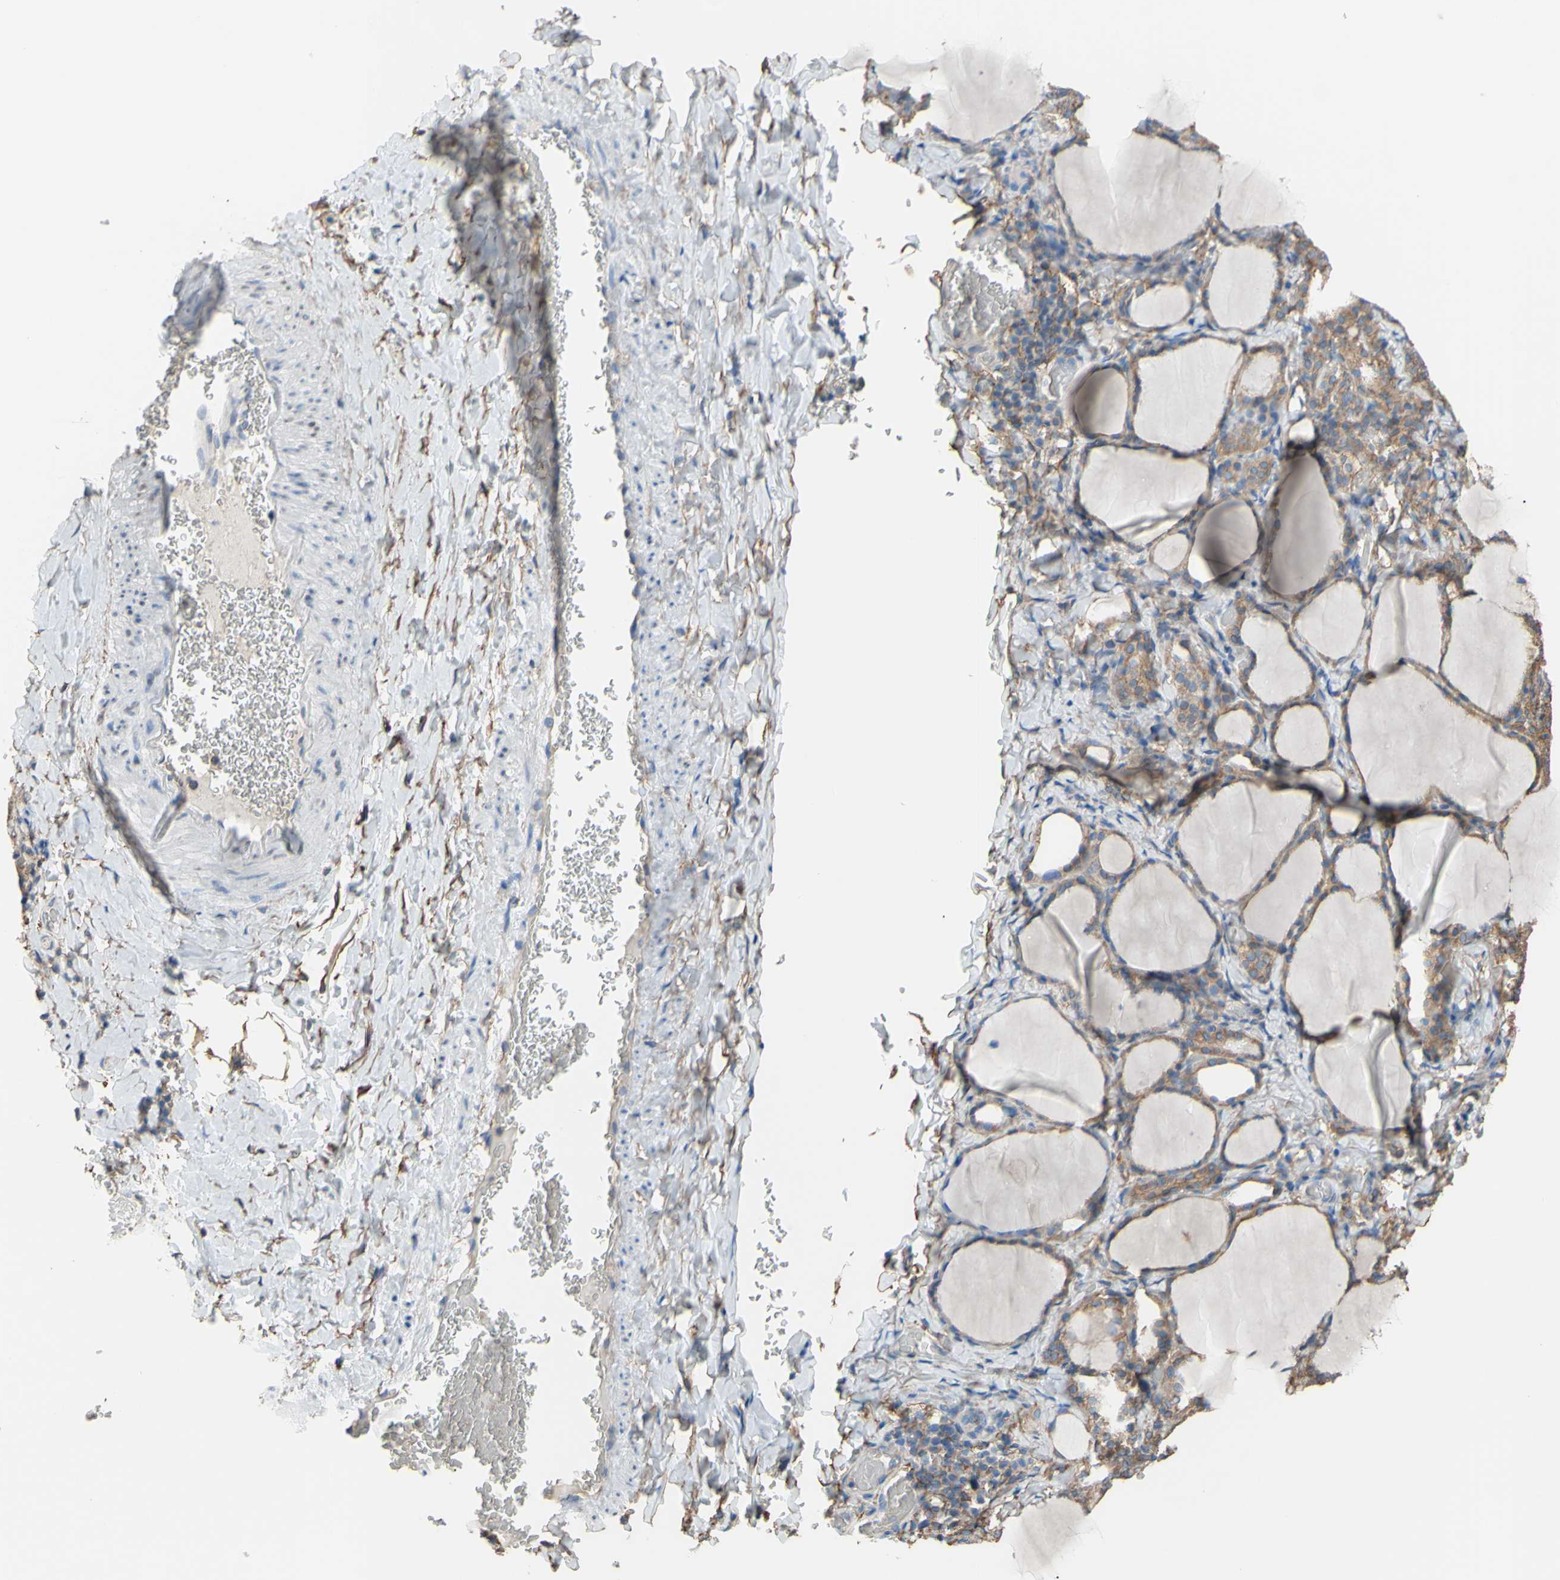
{"staining": {"intensity": "moderate", "quantity": ">75%", "location": "cytoplasmic/membranous"}, "tissue": "thyroid gland", "cell_type": "Glandular cells", "image_type": "normal", "snomed": [{"axis": "morphology", "description": "Normal tissue, NOS"}, {"axis": "morphology", "description": "Papillary adenocarcinoma, NOS"}, {"axis": "topography", "description": "Thyroid gland"}], "caption": "Benign thyroid gland shows moderate cytoplasmic/membranous positivity in approximately >75% of glandular cells.", "gene": "ADD1", "patient": {"sex": "female", "age": 30}}